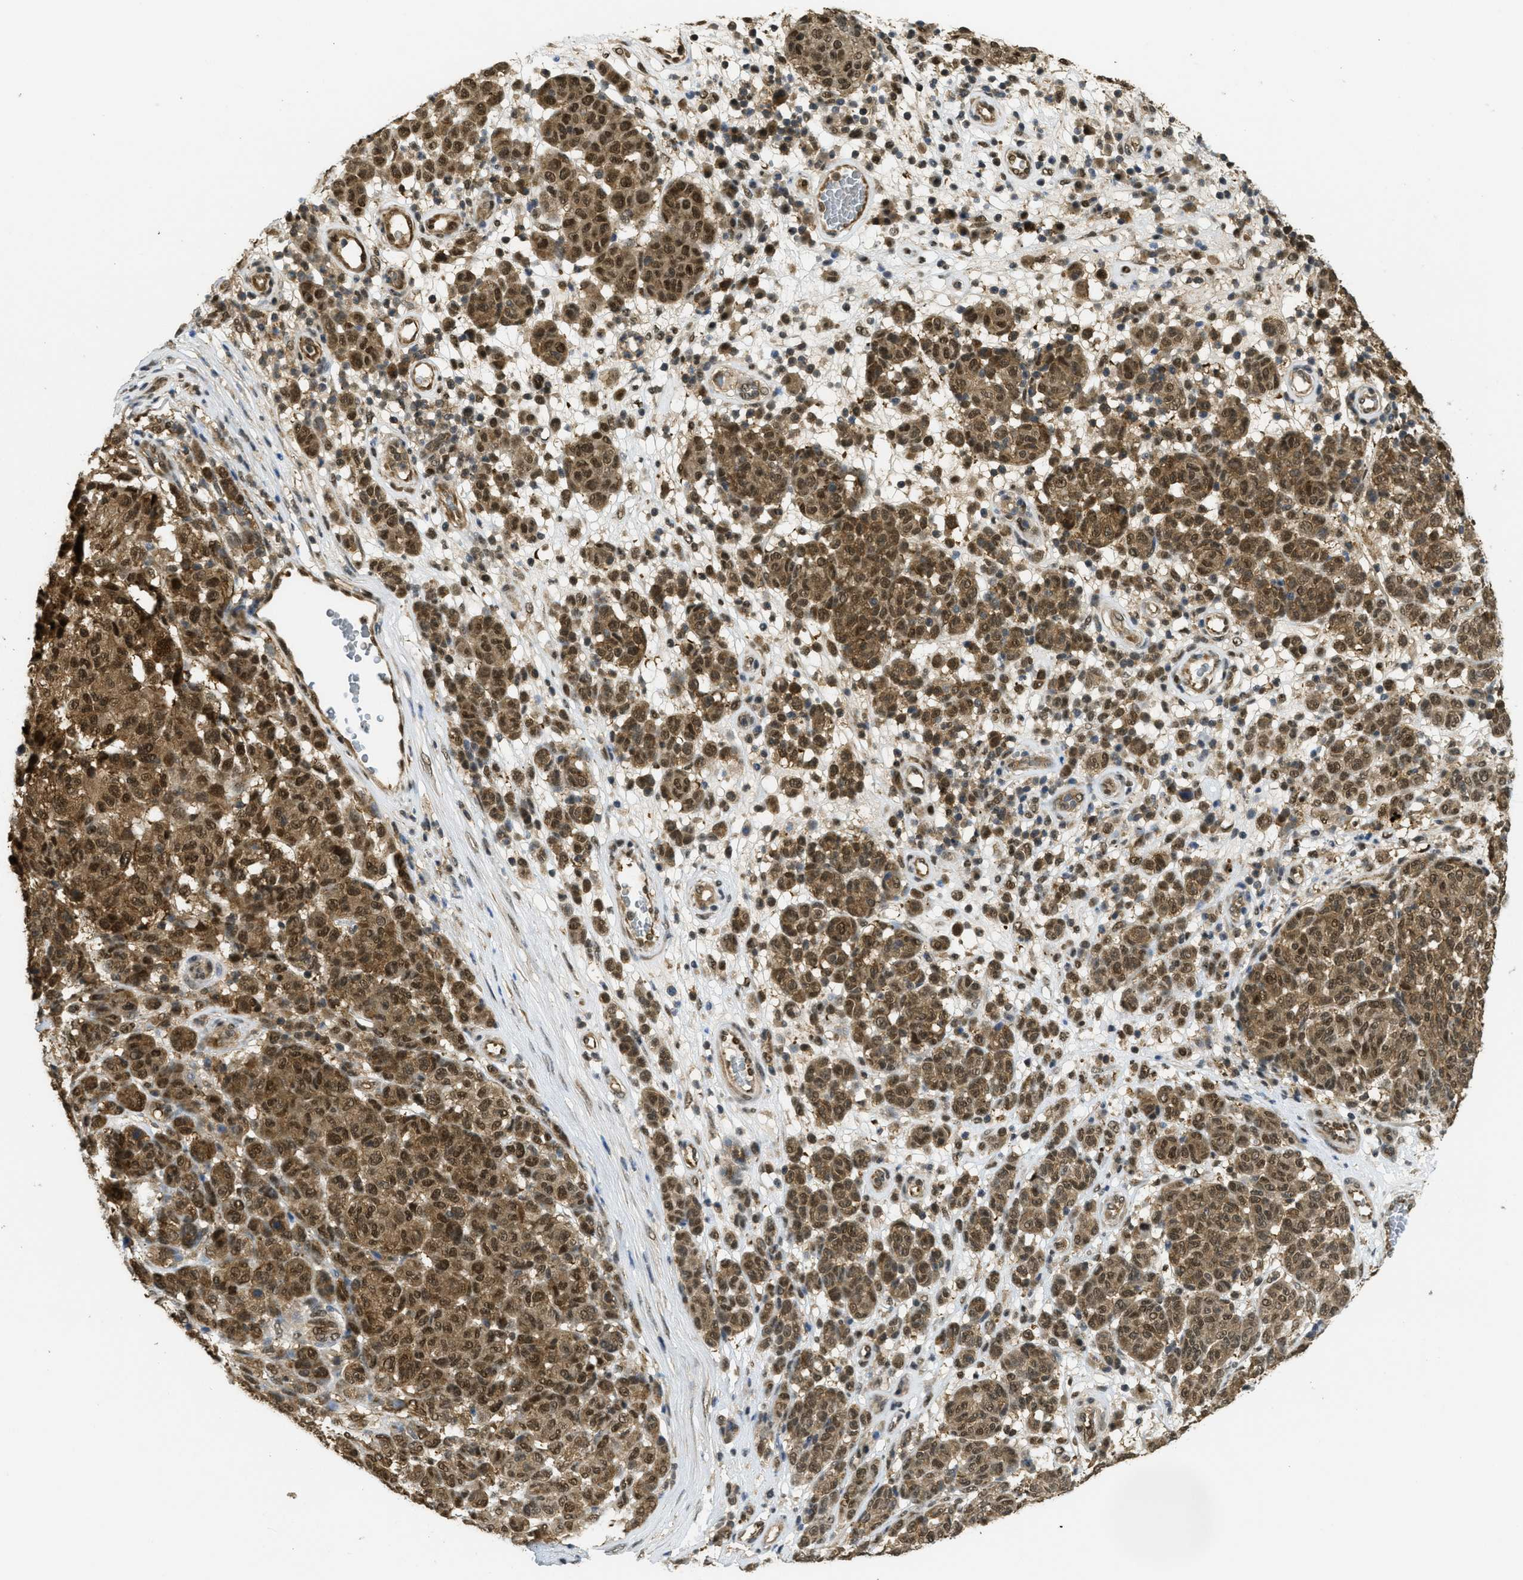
{"staining": {"intensity": "moderate", "quantity": ">75%", "location": "cytoplasmic/membranous,nuclear"}, "tissue": "melanoma", "cell_type": "Tumor cells", "image_type": "cancer", "snomed": [{"axis": "morphology", "description": "Malignant melanoma, NOS"}, {"axis": "topography", "description": "Skin"}], "caption": "The photomicrograph shows a brown stain indicating the presence of a protein in the cytoplasmic/membranous and nuclear of tumor cells in malignant melanoma.", "gene": "PSMC5", "patient": {"sex": "male", "age": 59}}